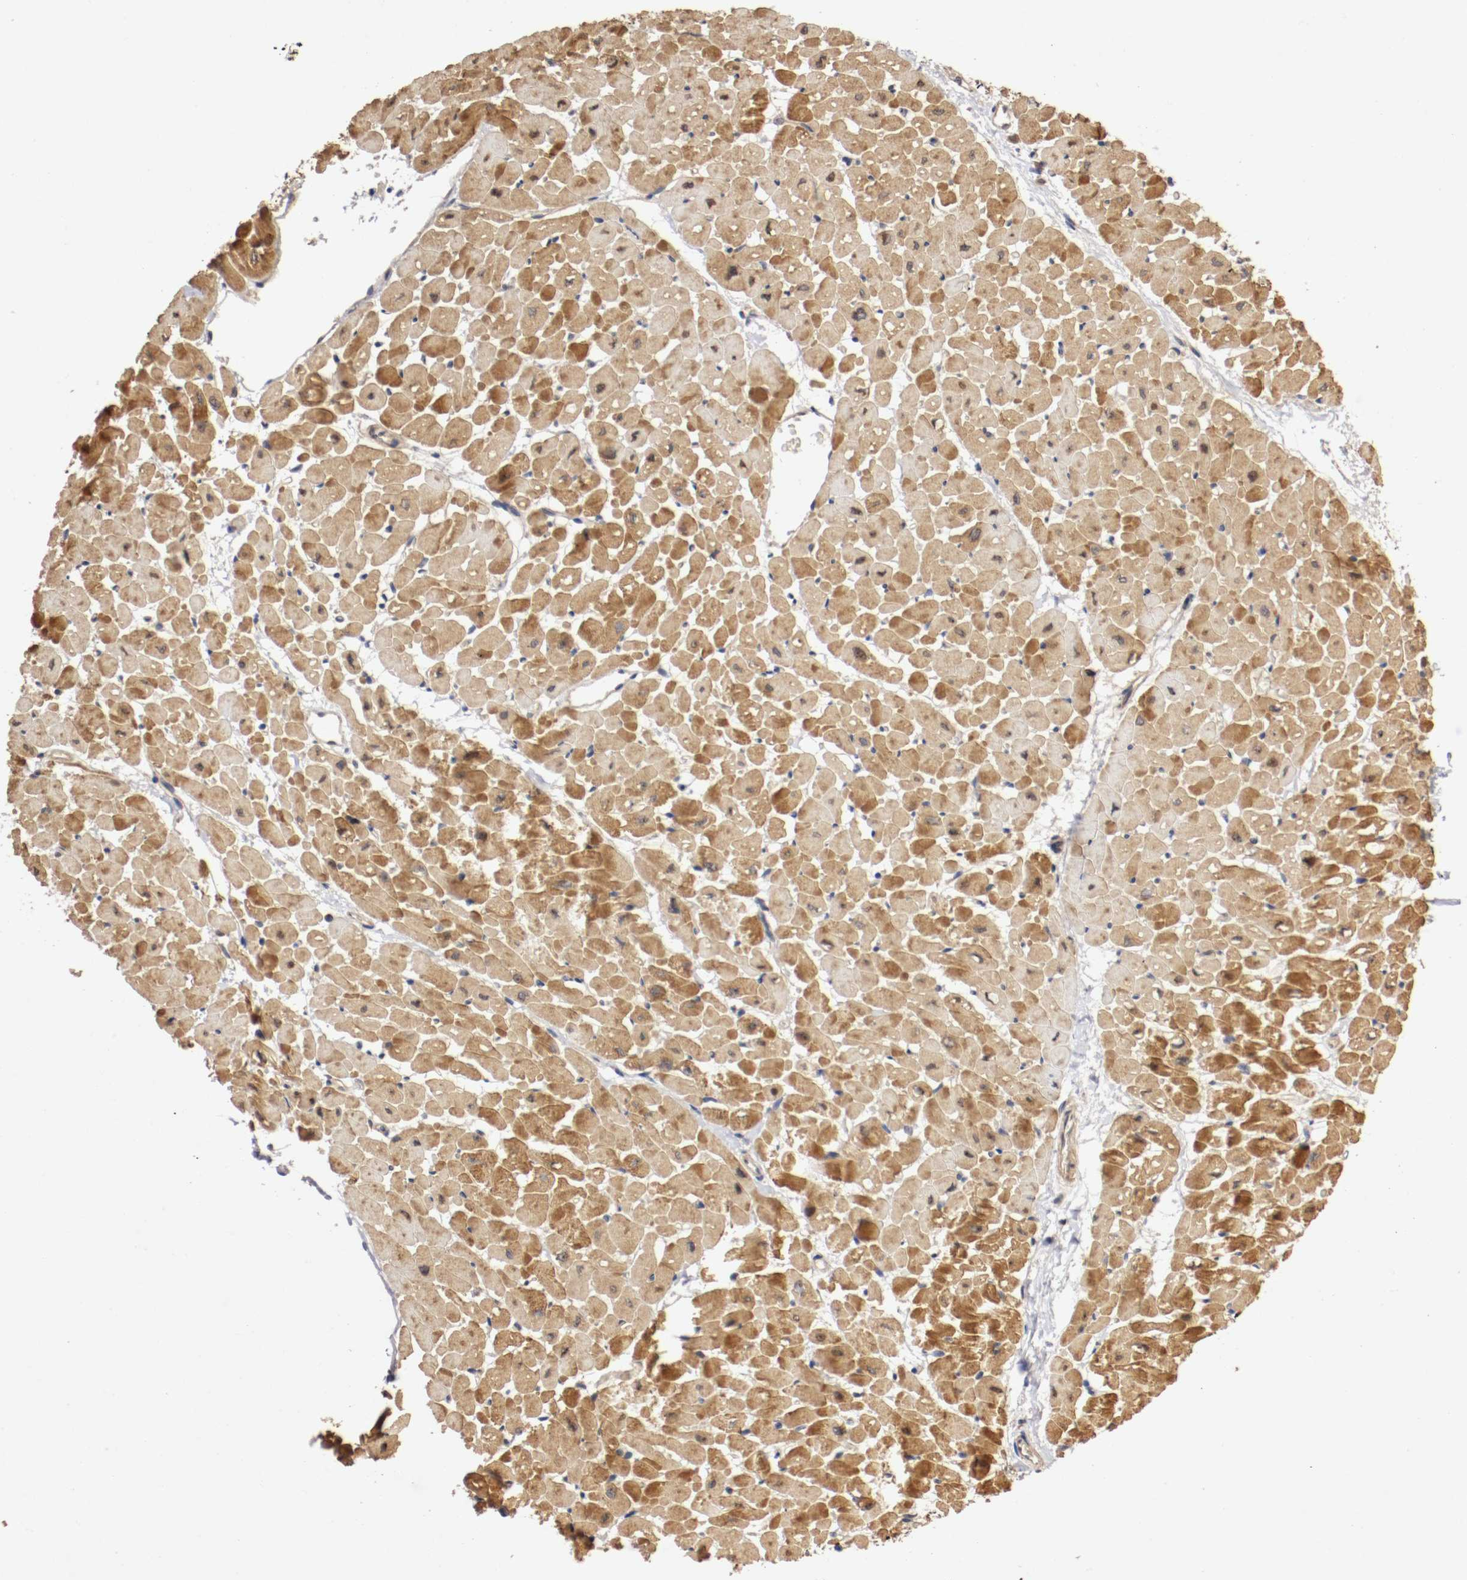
{"staining": {"intensity": "strong", "quantity": ">75%", "location": "cytoplasmic/membranous"}, "tissue": "heart muscle", "cell_type": "Cardiomyocytes", "image_type": "normal", "snomed": [{"axis": "morphology", "description": "Normal tissue, NOS"}, {"axis": "topography", "description": "Heart"}], "caption": "Immunohistochemical staining of normal heart muscle shows >75% levels of strong cytoplasmic/membranous protein expression in about >75% of cardiomyocytes.", "gene": "VEZT", "patient": {"sex": "male", "age": 45}}